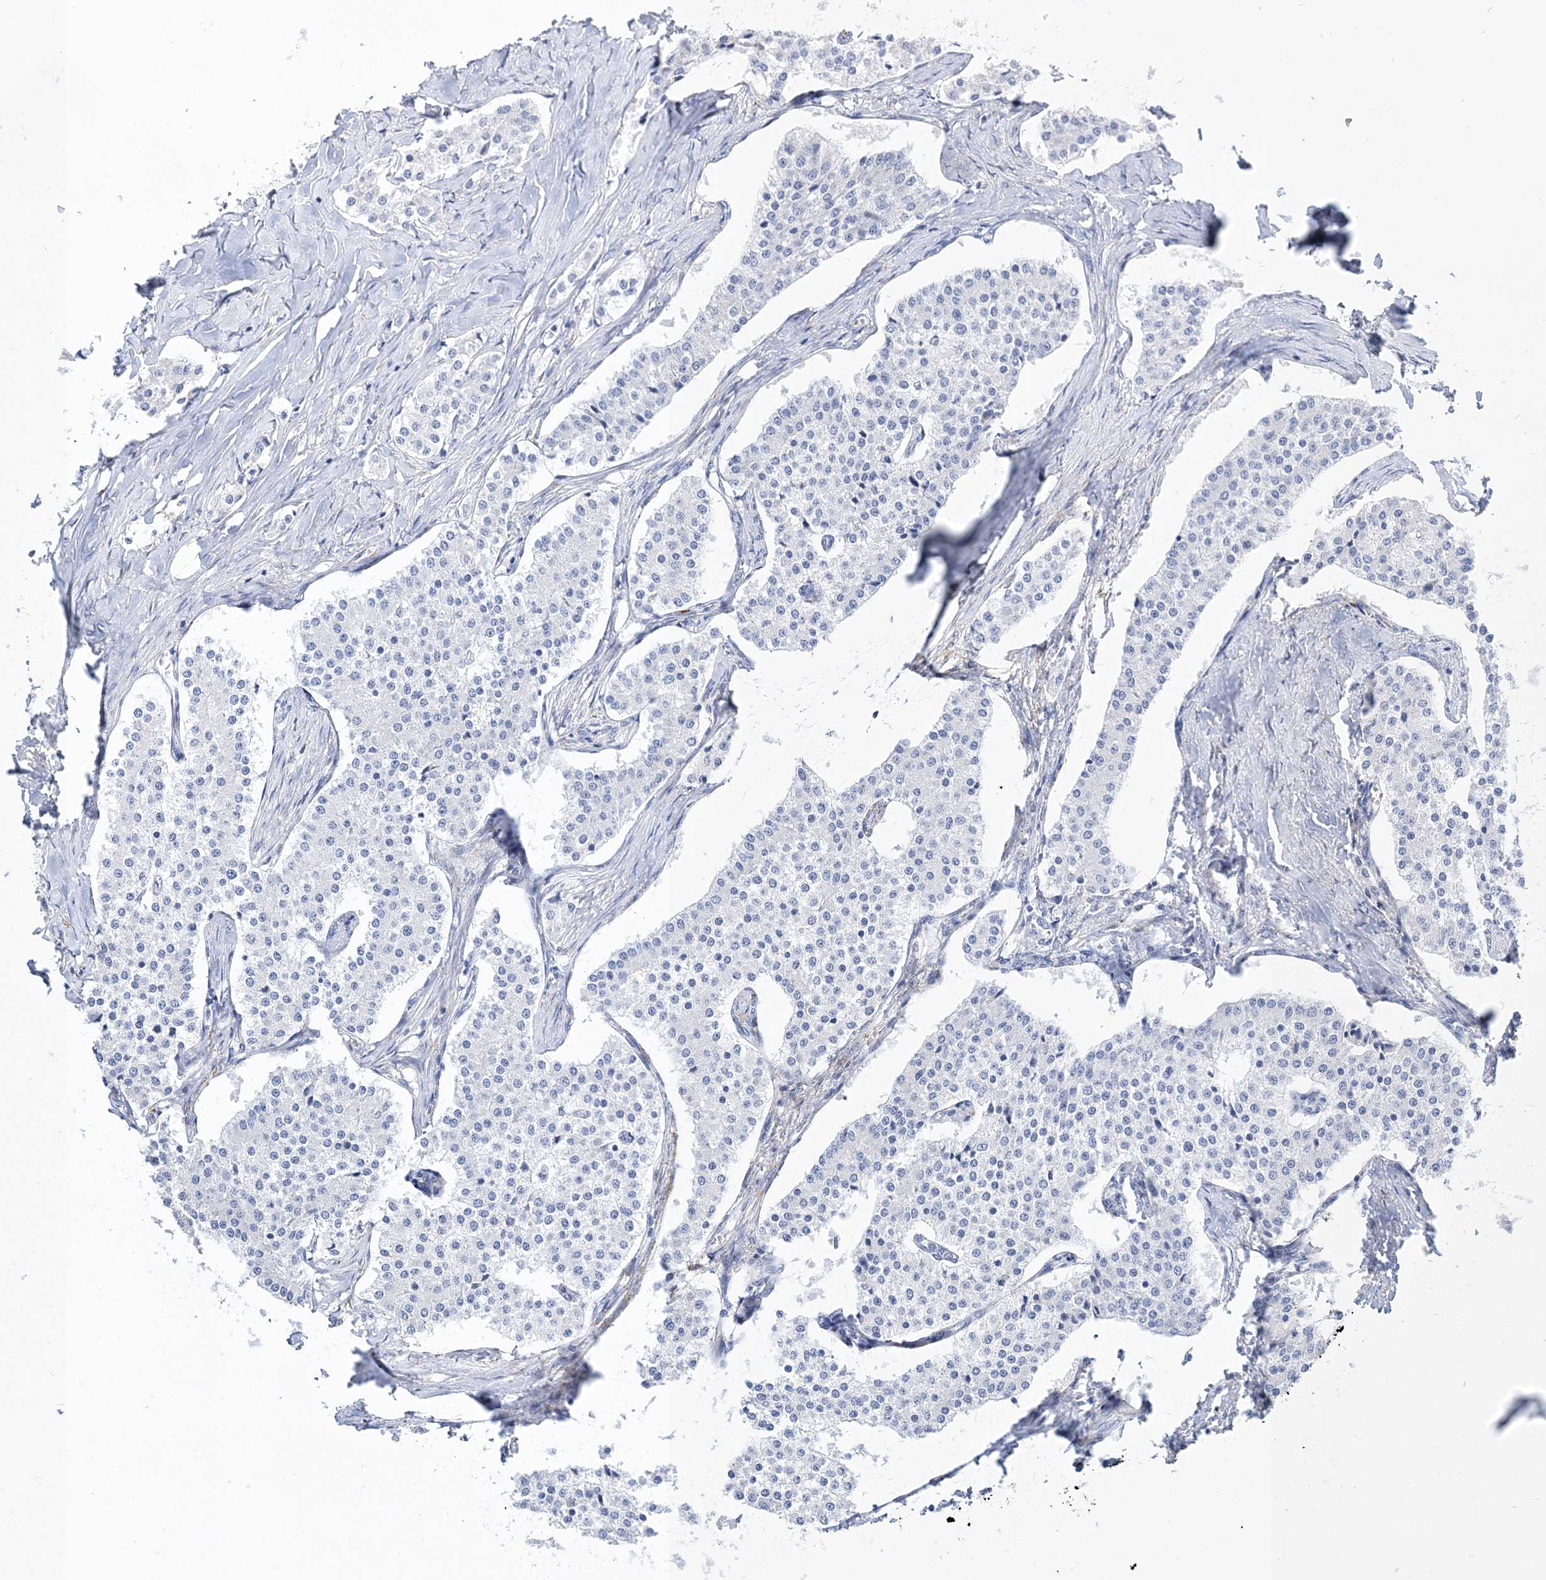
{"staining": {"intensity": "negative", "quantity": "none", "location": "none"}, "tissue": "carcinoid", "cell_type": "Tumor cells", "image_type": "cancer", "snomed": [{"axis": "morphology", "description": "Carcinoid, malignant, NOS"}, {"axis": "topography", "description": "Colon"}], "caption": "Image shows no significant protein expression in tumor cells of carcinoid. (Stains: DAB (3,3'-diaminobenzidine) immunohistochemistry with hematoxylin counter stain, Microscopy: brightfield microscopy at high magnification).", "gene": "TSPYL6", "patient": {"sex": "female", "age": 52}}